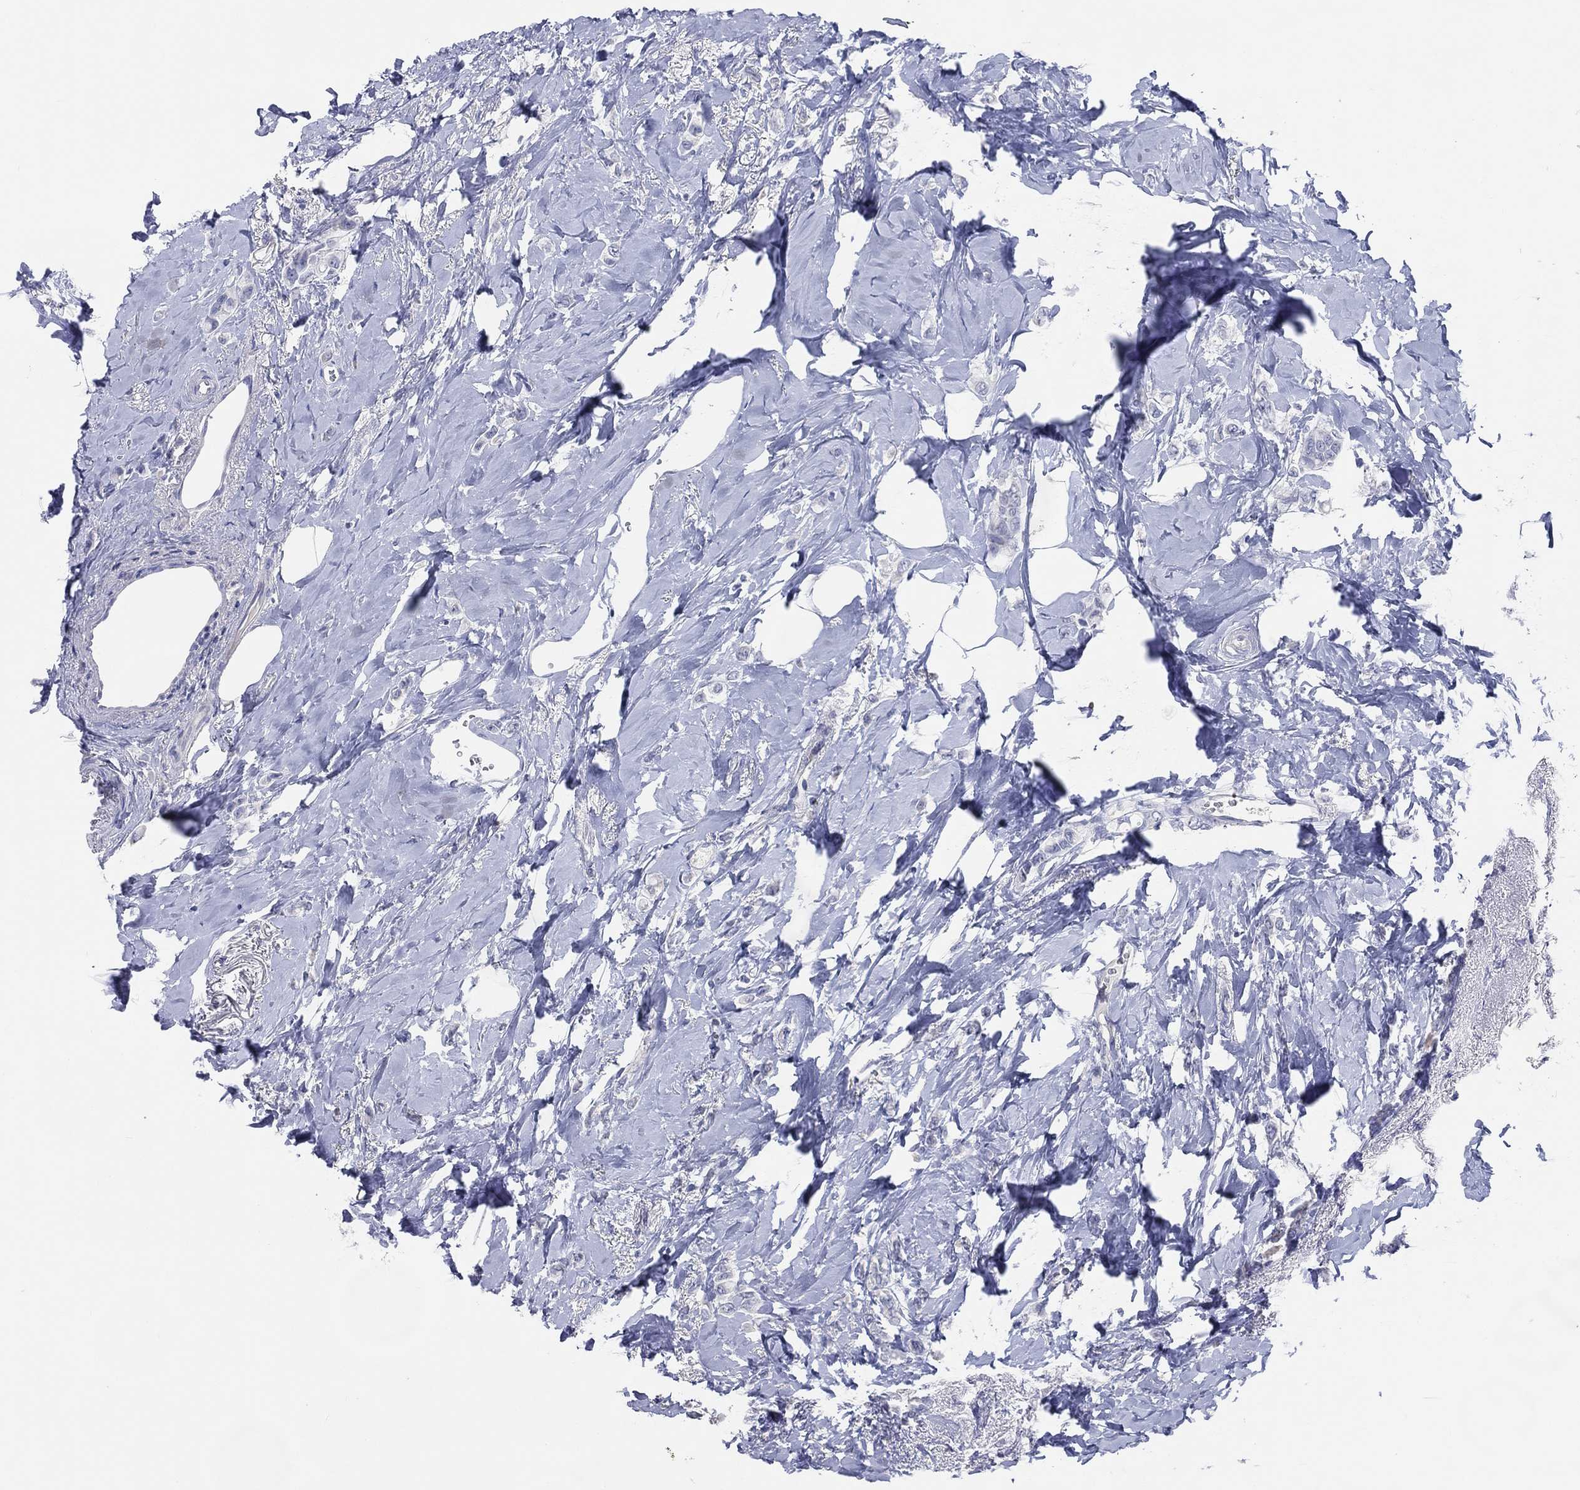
{"staining": {"intensity": "negative", "quantity": "none", "location": "none"}, "tissue": "breast cancer", "cell_type": "Tumor cells", "image_type": "cancer", "snomed": [{"axis": "morphology", "description": "Lobular carcinoma"}, {"axis": "topography", "description": "Breast"}], "caption": "There is no significant expression in tumor cells of breast cancer.", "gene": "DNAH6", "patient": {"sex": "female", "age": 66}}